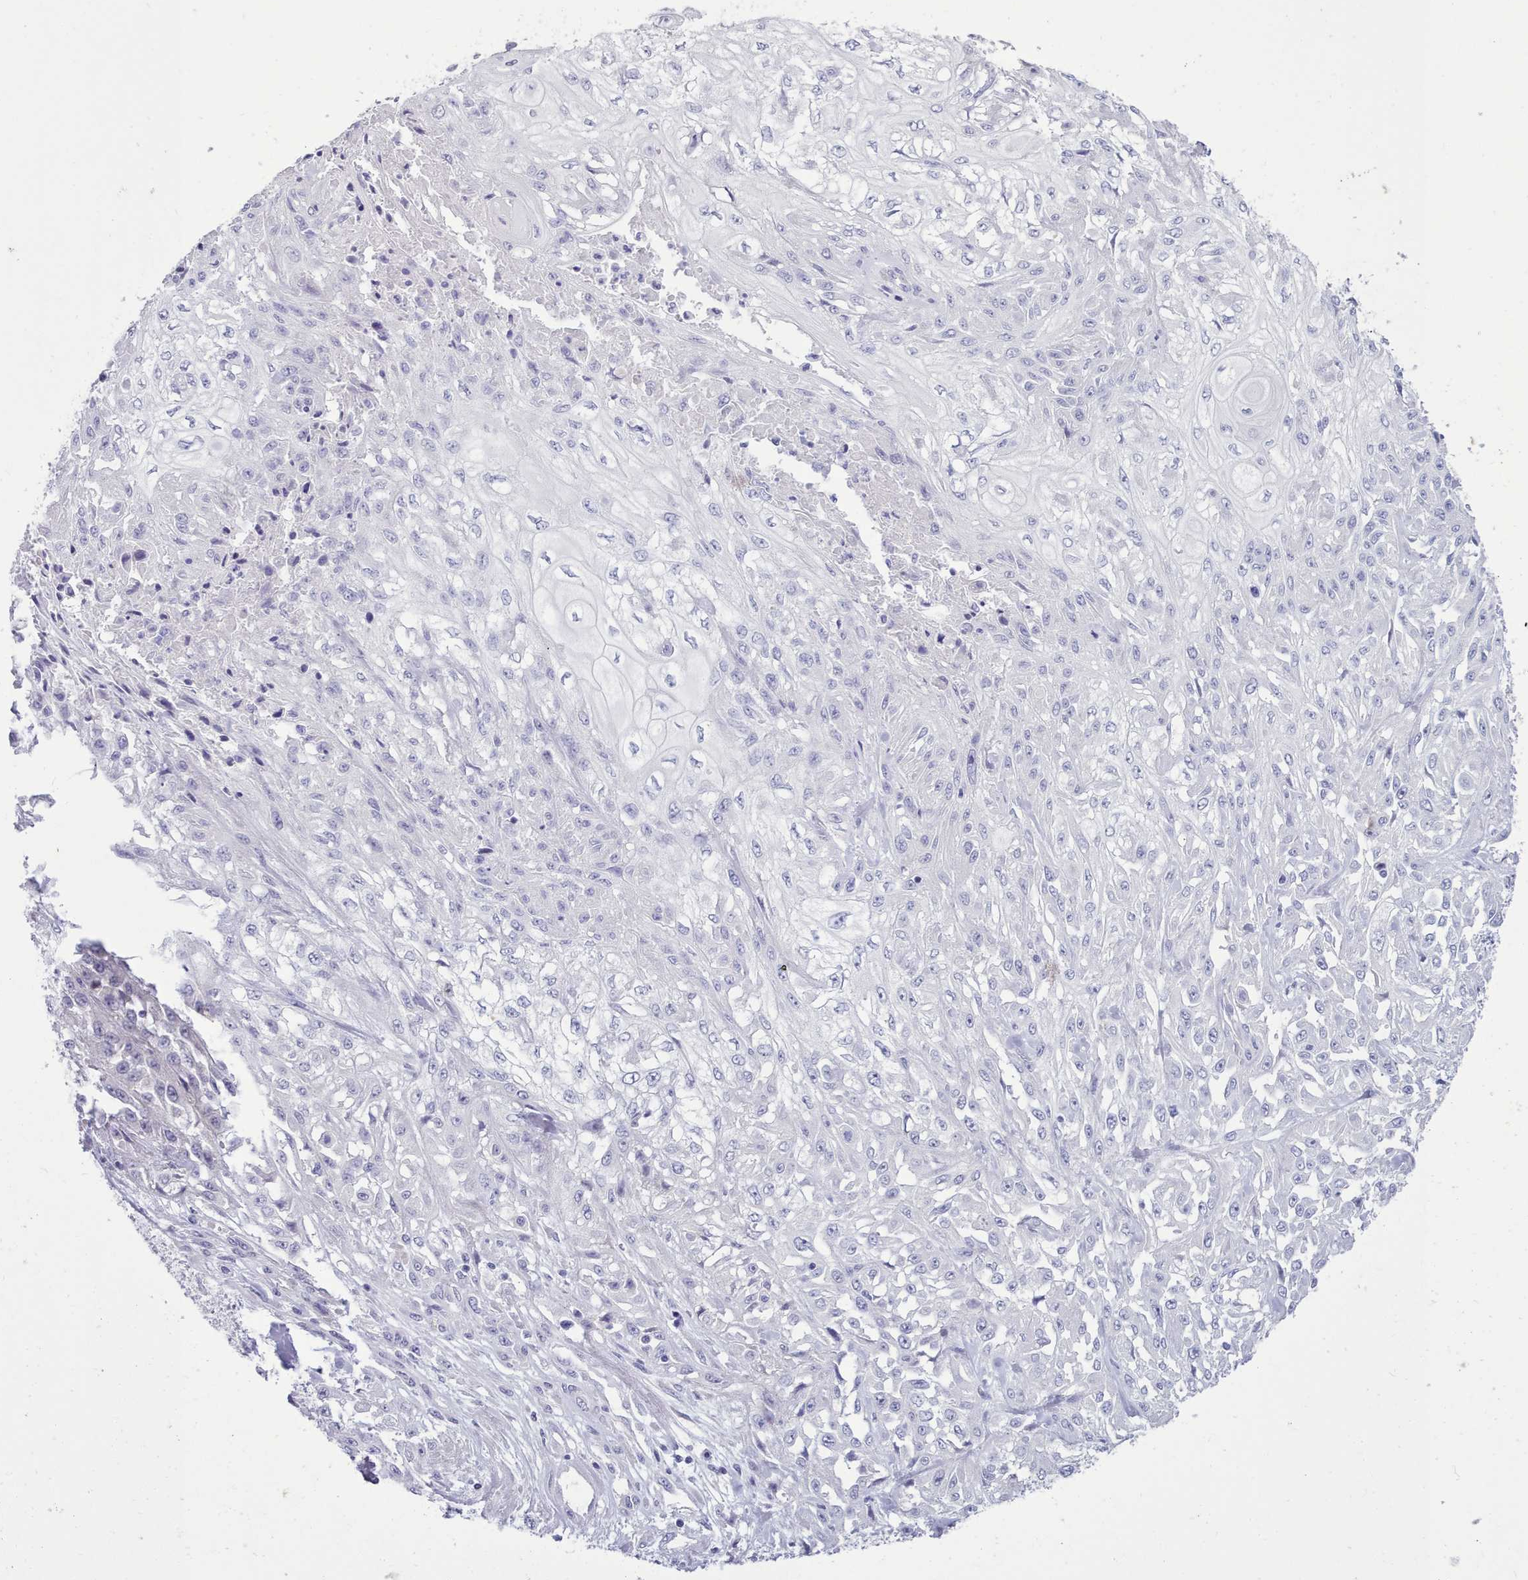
{"staining": {"intensity": "negative", "quantity": "none", "location": "none"}, "tissue": "skin cancer", "cell_type": "Tumor cells", "image_type": "cancer", "snomed": [{"axis": "morphology", "description": "Squamous cell carcinoma, NOS"}, {"axis": "morphology", "description": "Squamous cell carcinoma, metastatic, NOS"}, {"axis": "topography", "description": "Skin"}, {"axis": "topography", "description": "Lymph node"}], "caption": "DAB immunohistochemical staining of human skin squamous cell carcinoma displays no significant staining in tumor cells.", "gene": "TMEM253", "patient": {"sex": "male", "age": 75}}